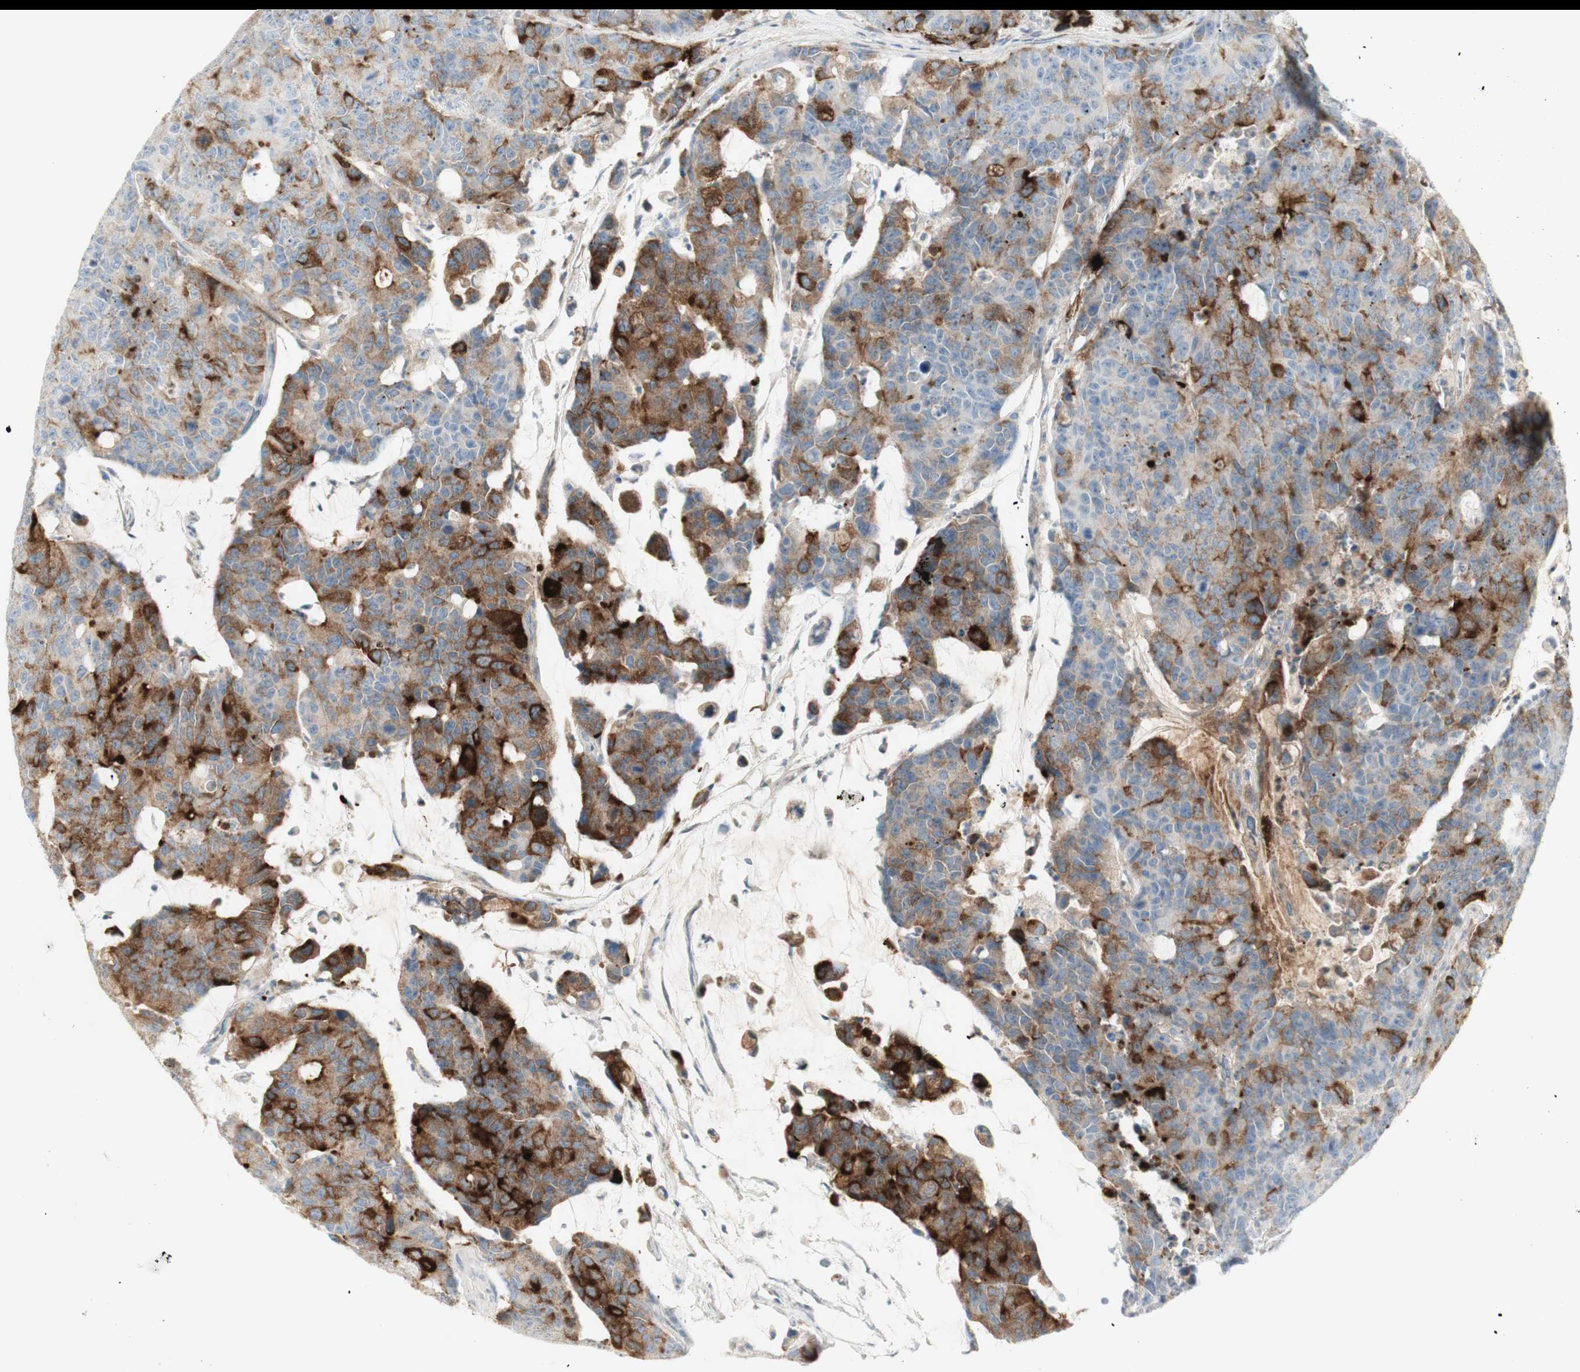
{"staining": {"intensity": "moderate", "quantity": "25%-75%", "location": "cytoplasmic/membranous"}, "tissue": "colorectal cancer", "cell_type": "Tumor cells", "image_type": "cancer", "snomed": [{"axis": "morphology", "description": "Adenocarcinoma, NOS"}, {"axis": "topography", "description": "Colon"}], "caption": "Immunohistochemical staining of adenocarcinoma (colorectal) demonstrates moderate cytoplasmic/membranous protein expression in about 25%-75% of tumor cells.", "gene": "MDK", "patient": {"sex": "female", "age": 86}}